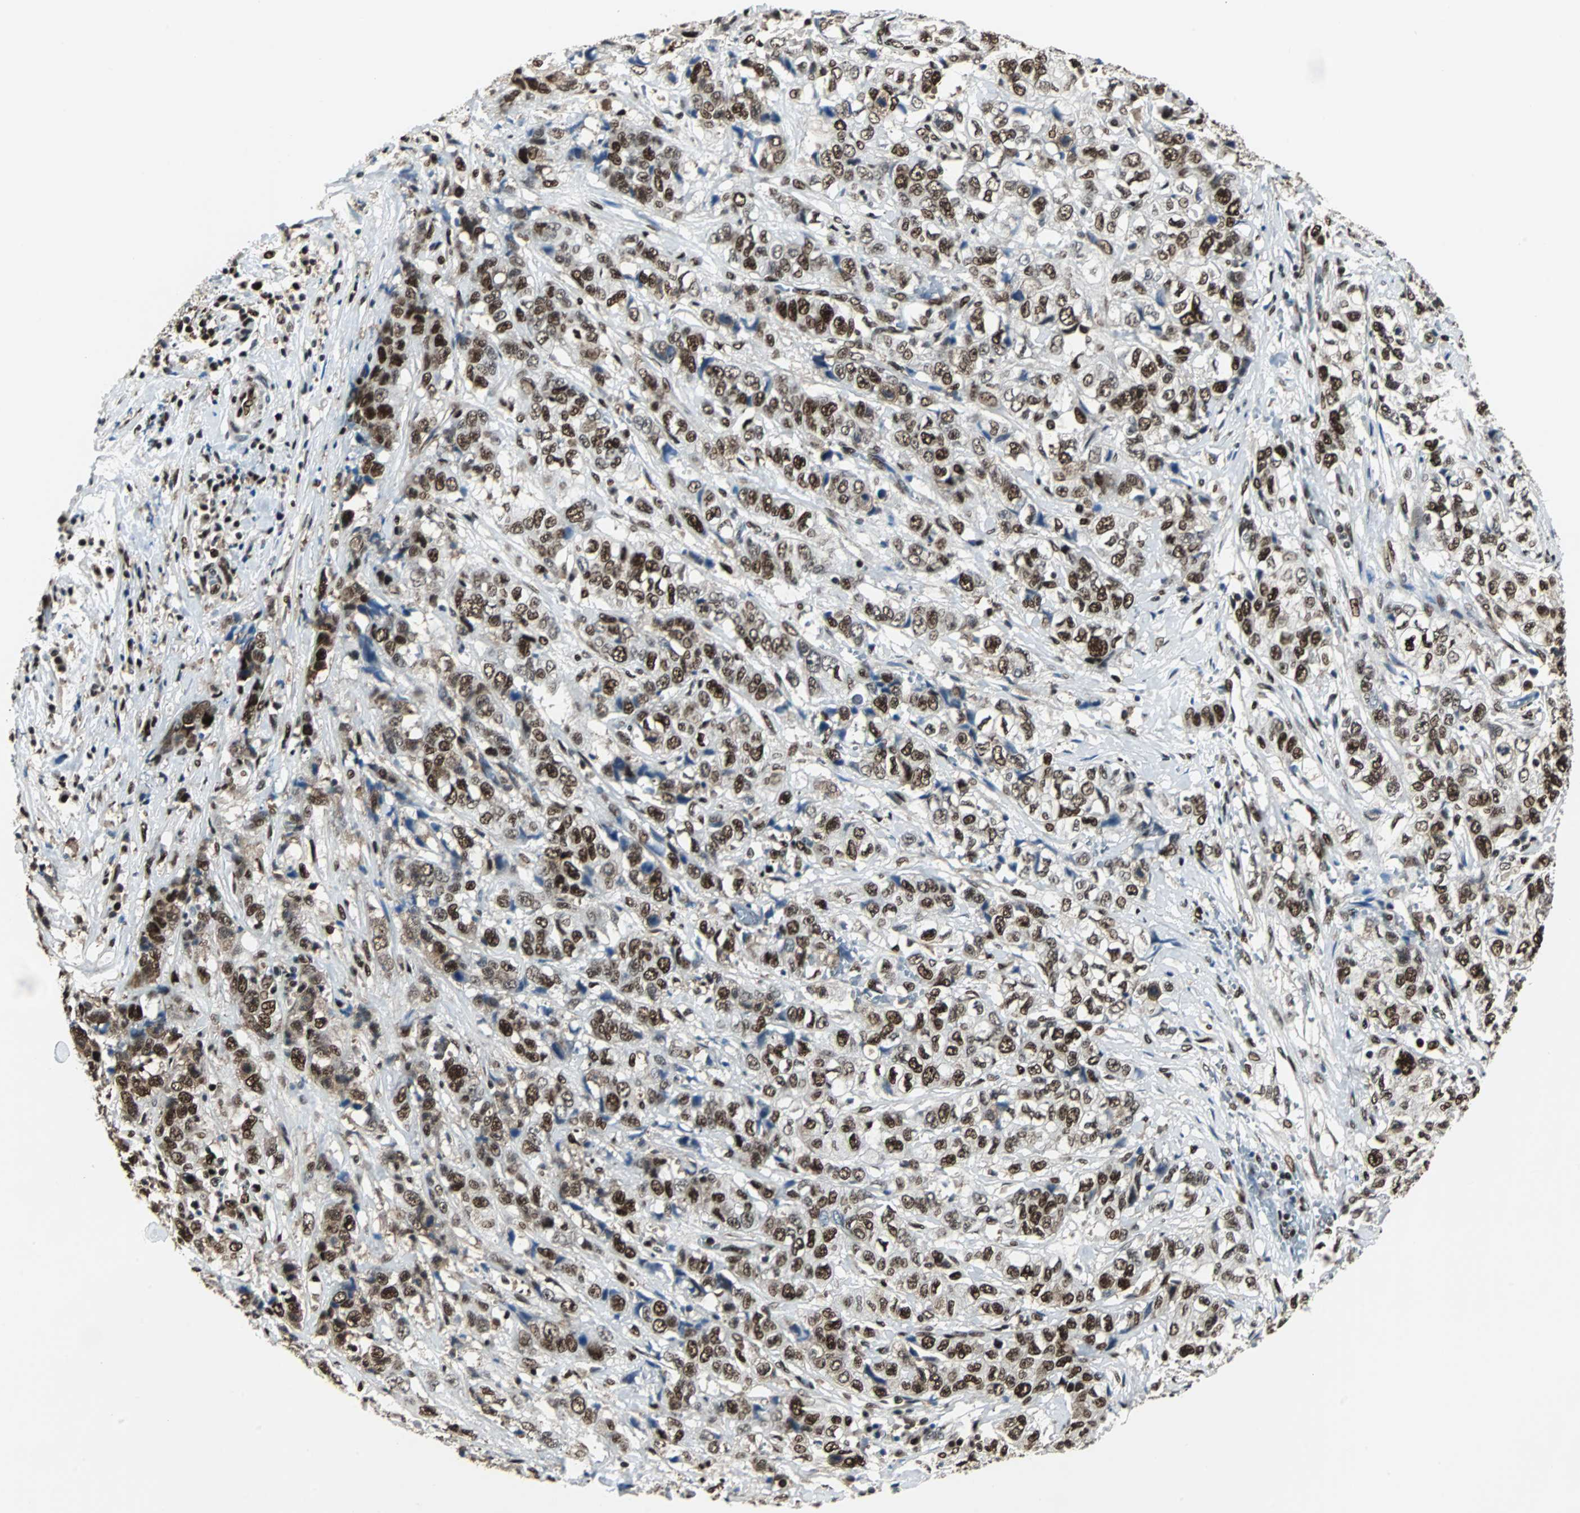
{"staining": {"intensity": "strong", "quantity": ">75%", "location": "cytoplasmic/membranous,nuclear"}, "tissue": "stomach cancer", "cell_type": "Tumor cells", "image_type": "cancer", "snomed": [{"axis": "morphology", "description": "Adenocarcinoma, NOS"}, {"axis": "topography", "description": "Stomach"}], "caption": "A histopathology image of stomach cancer stained for a protein reveals strong cytoplasmic/membranous and nuclear brown staining in tumor cells.", "gene": "XRCC4", "patient": {"sex": "male", "age": 48}}